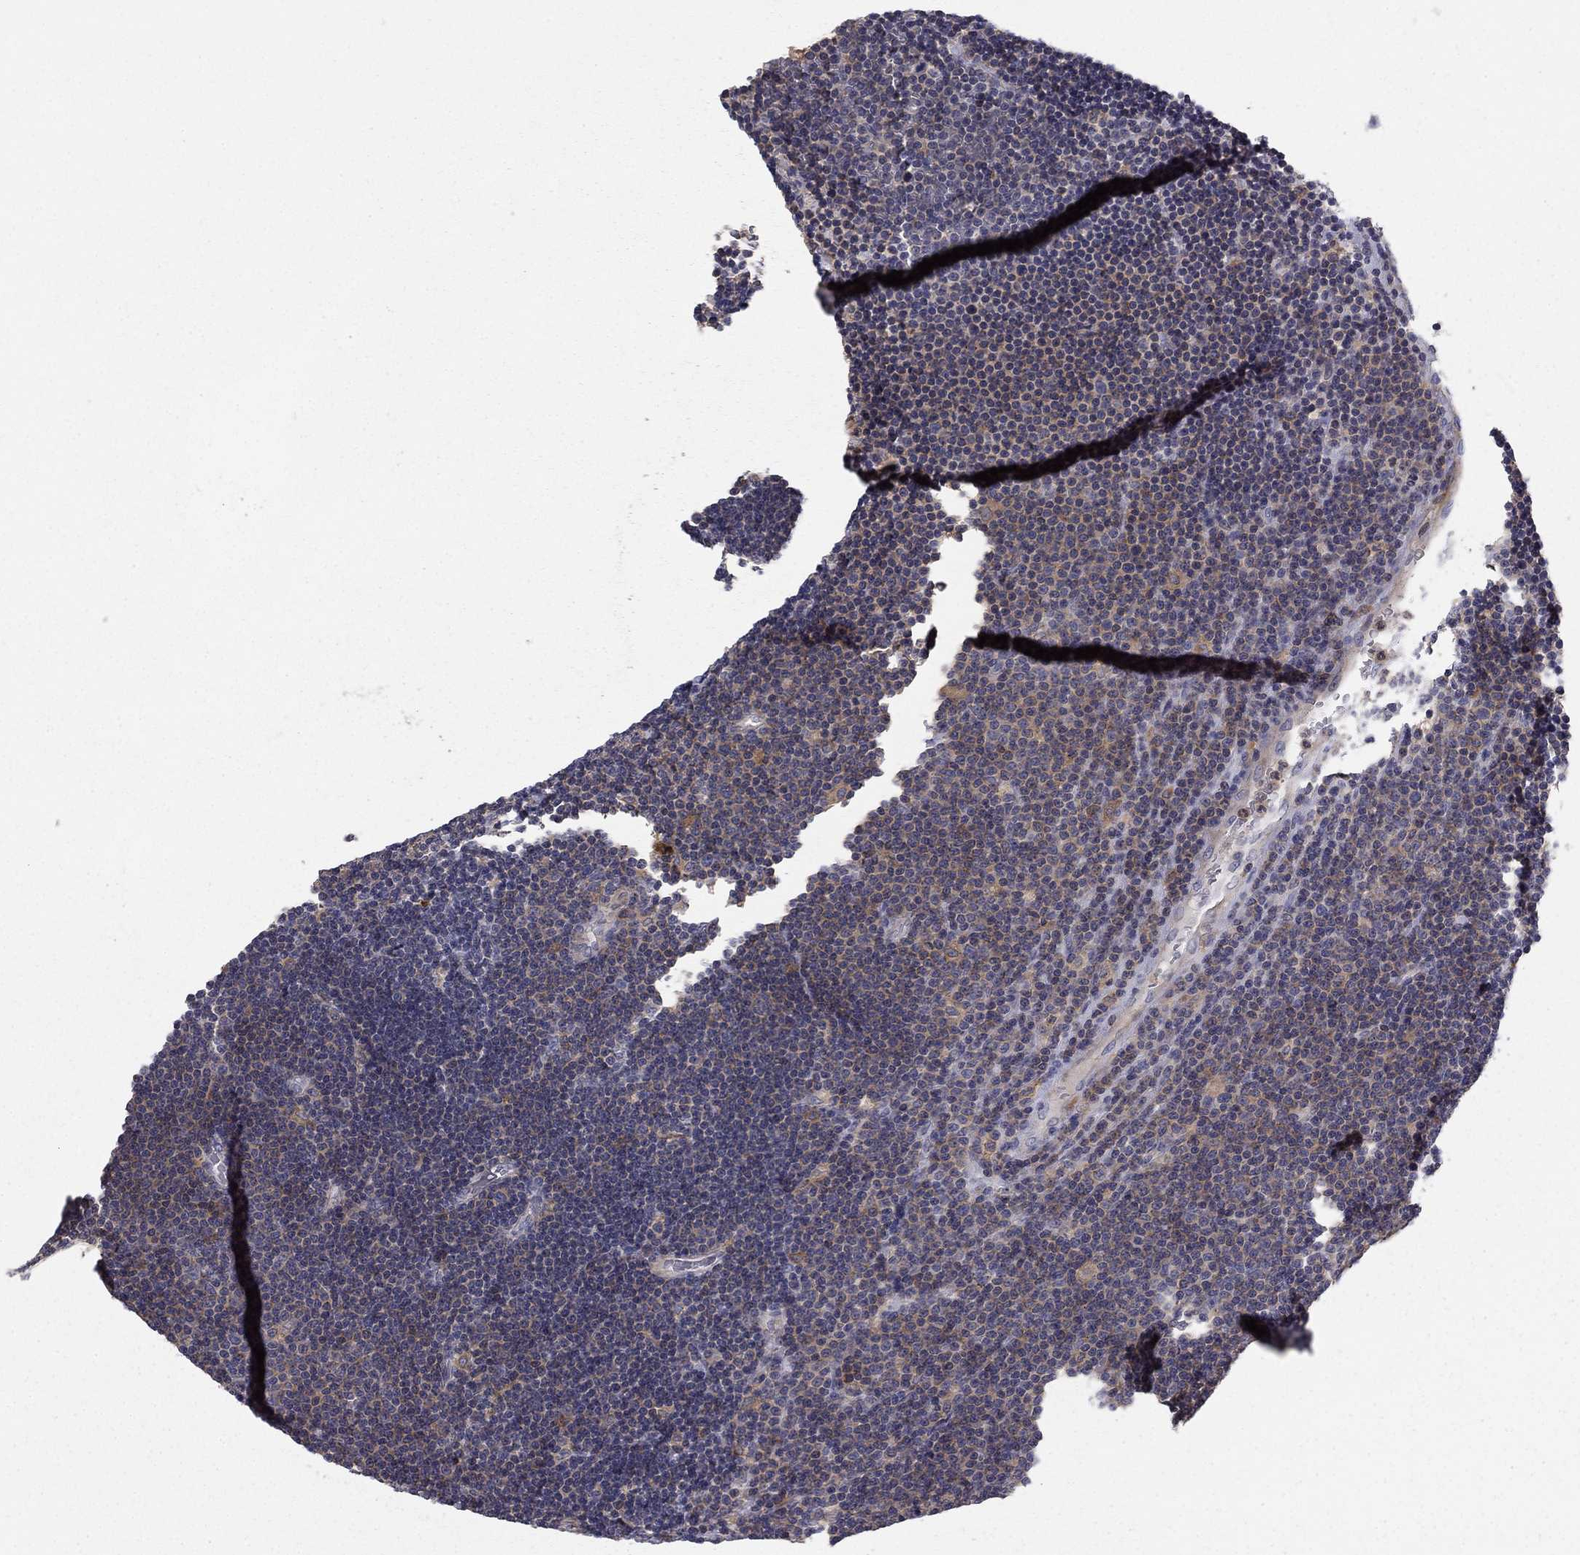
{"staining": {"intensity": "moderate", "quantity": "<25%", "location": "cytoplasmic/membranous"}, "tissue": "lymphoma", "cell_type": "Tumor cells", "image_type": "cancer", "snomed": [{"axis": "morphology", "description": "Malignant lymphoma, non-Hodgkin's type, Low grade"}, {"axis": "topography", "description": "Brain"}], "caption": "Immunohistochemistry (IHC) (DAB) staining of lymphoma shows moderate cytoplasmic/membranous protein staining in approximately <25% of tumor cells.", "gene": "PLCB2", "patient": {"sex": "female", "age": 66}}